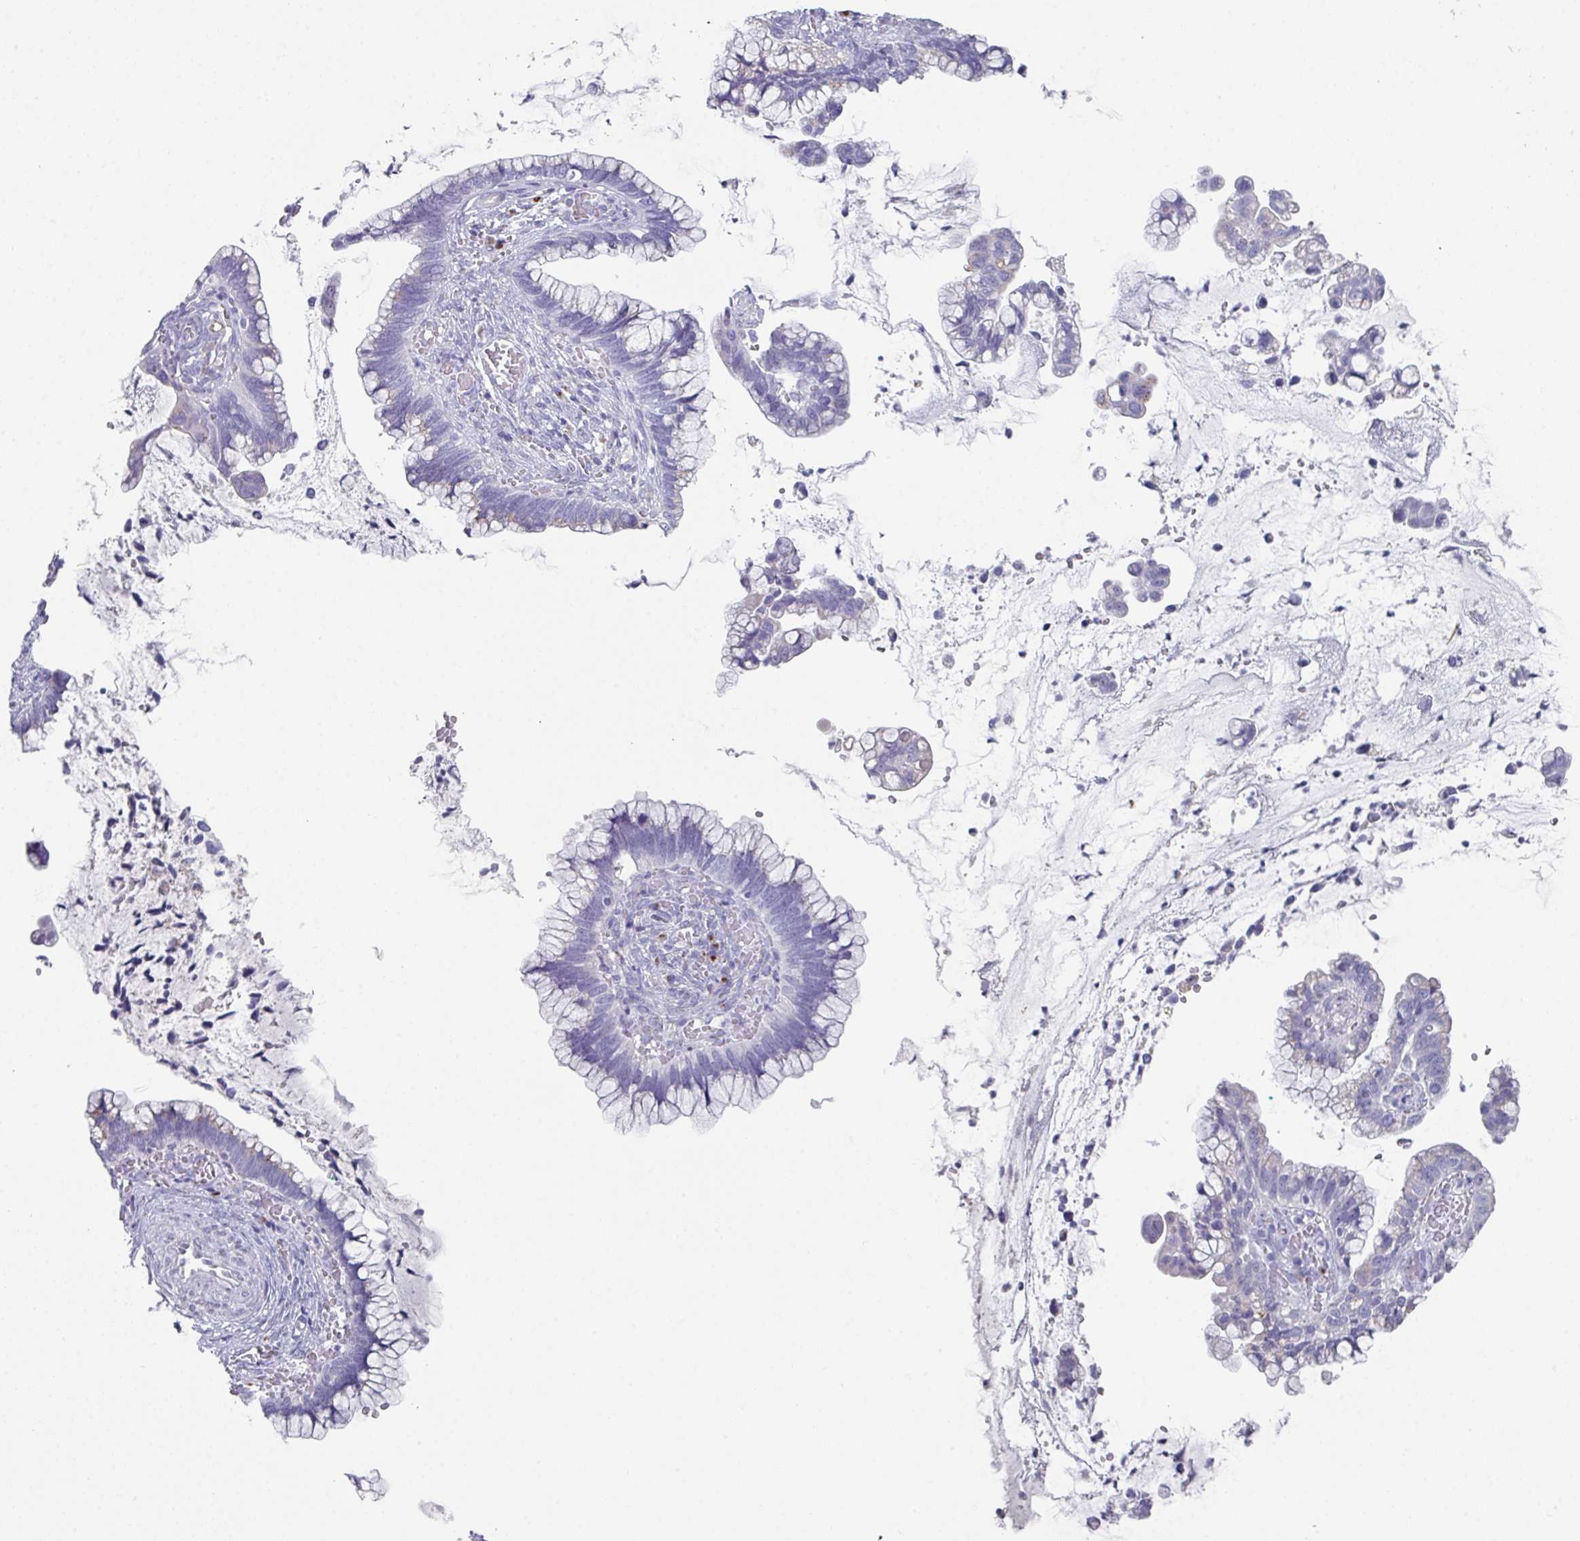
{"staining": {"intensity": "negative", "quantity": "none", "location": "none"}, "tissue": "cervical cancer", "cell_type": "Tumor cells", "image_type": "cancer", "snomed": [{"axis": "morphology", "description": "Adenocarcinoma, NOS"}, {"axis": "topography", "description": "Cervix"}], "caption": "IHC of human cervical cancer reveals no positivity in tumor cells.", "gene": "VKORC1L1", "patient": {"sex": "female", "age": 44}}